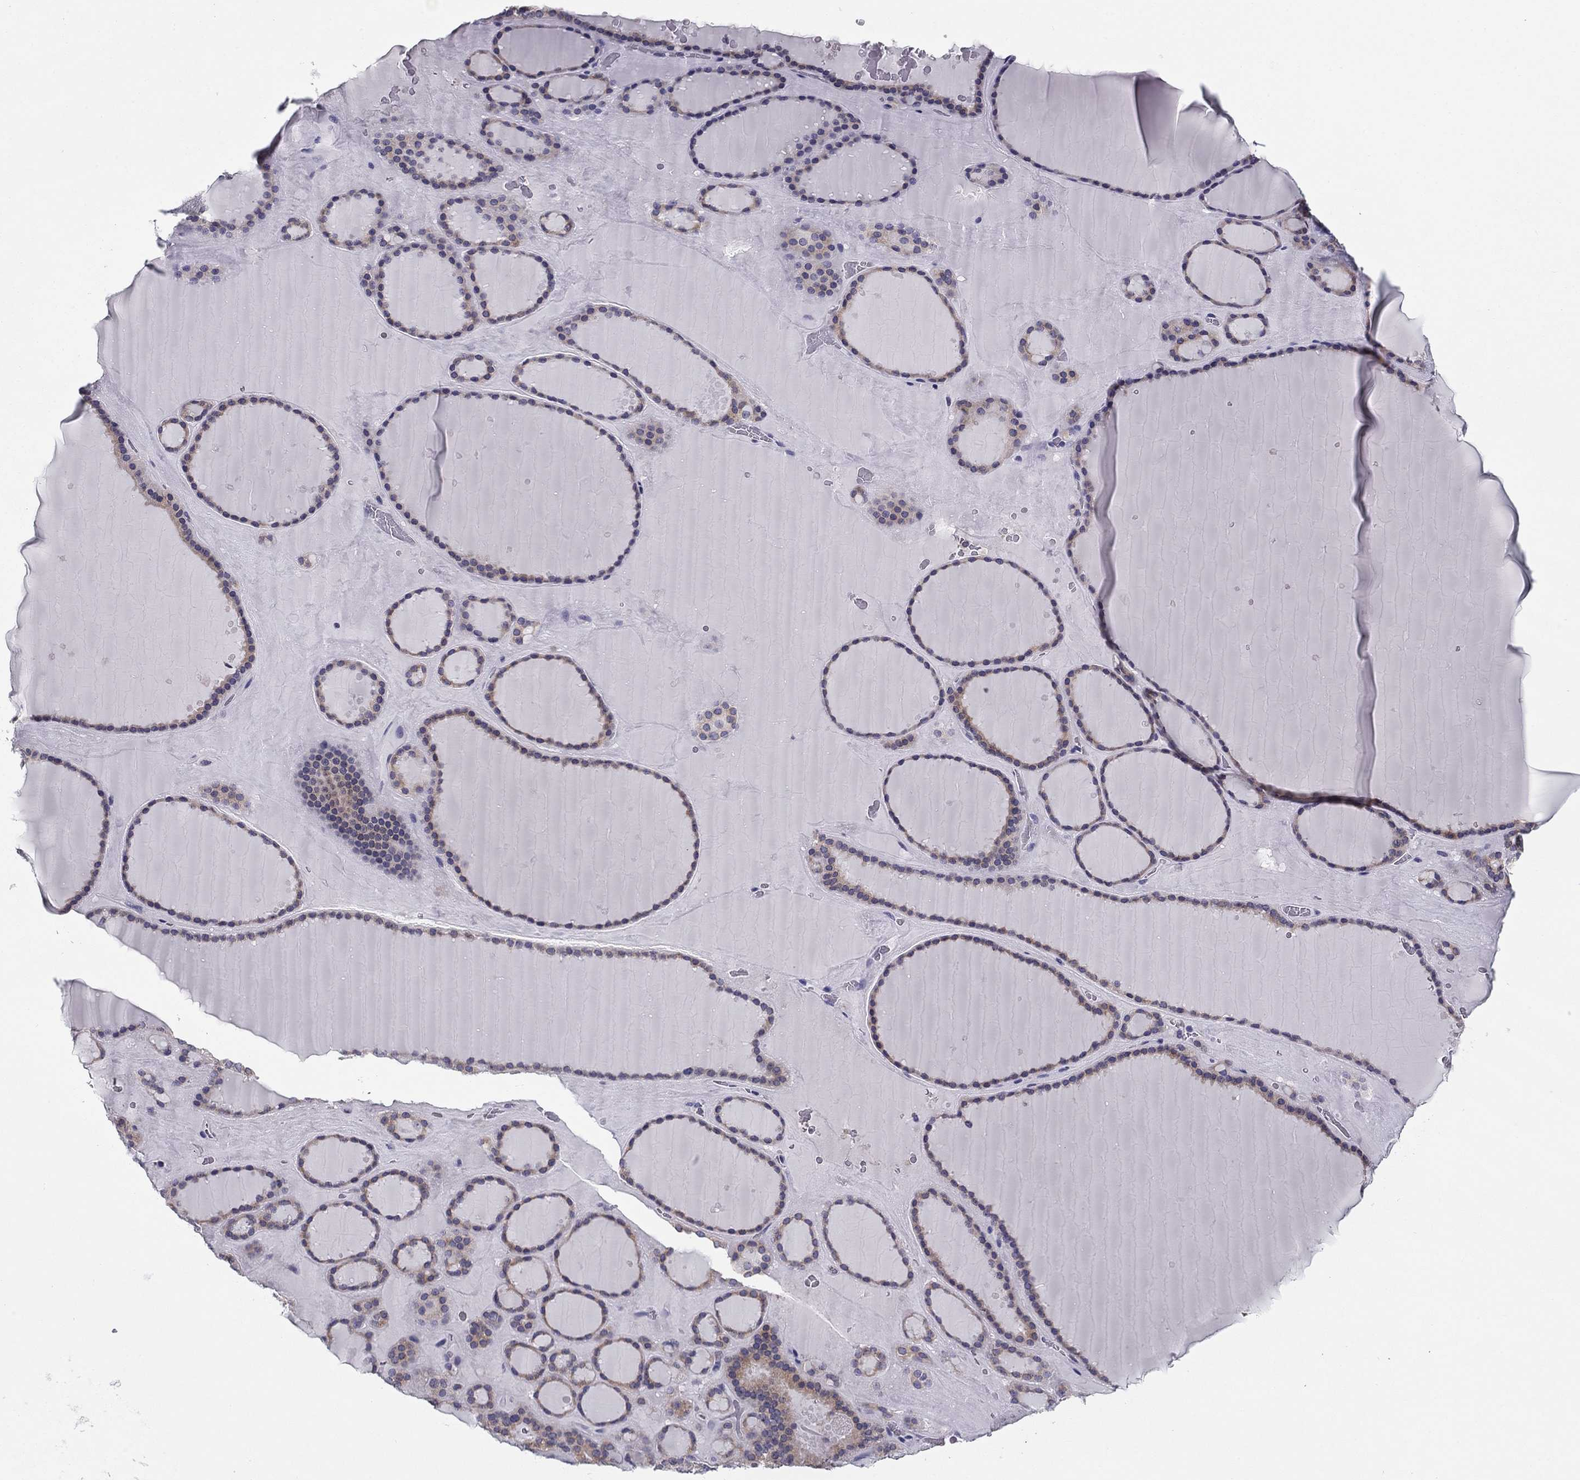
{"staining": {"intensity": "moderate", "quantity": "<25%", "location": "cytoplasmic/membranous"}, "tissue": "thyroid gland", "cell_type": "Glandular cells", "image_type": "normal", "snomed": [{"axis": "morphology", "description": "Normal tissue, NOS"}, {"axis": "topography", "description": "Thyroid gland"}], "caption": "Moderate cytoplasmic/membranous expression for a protein is seen in about <25% of glandular cells of normal thyroid gland using immunohistochemistry (IHC).", "gene": "TMED3", "patient": {"sex": "male", "age": 63}}